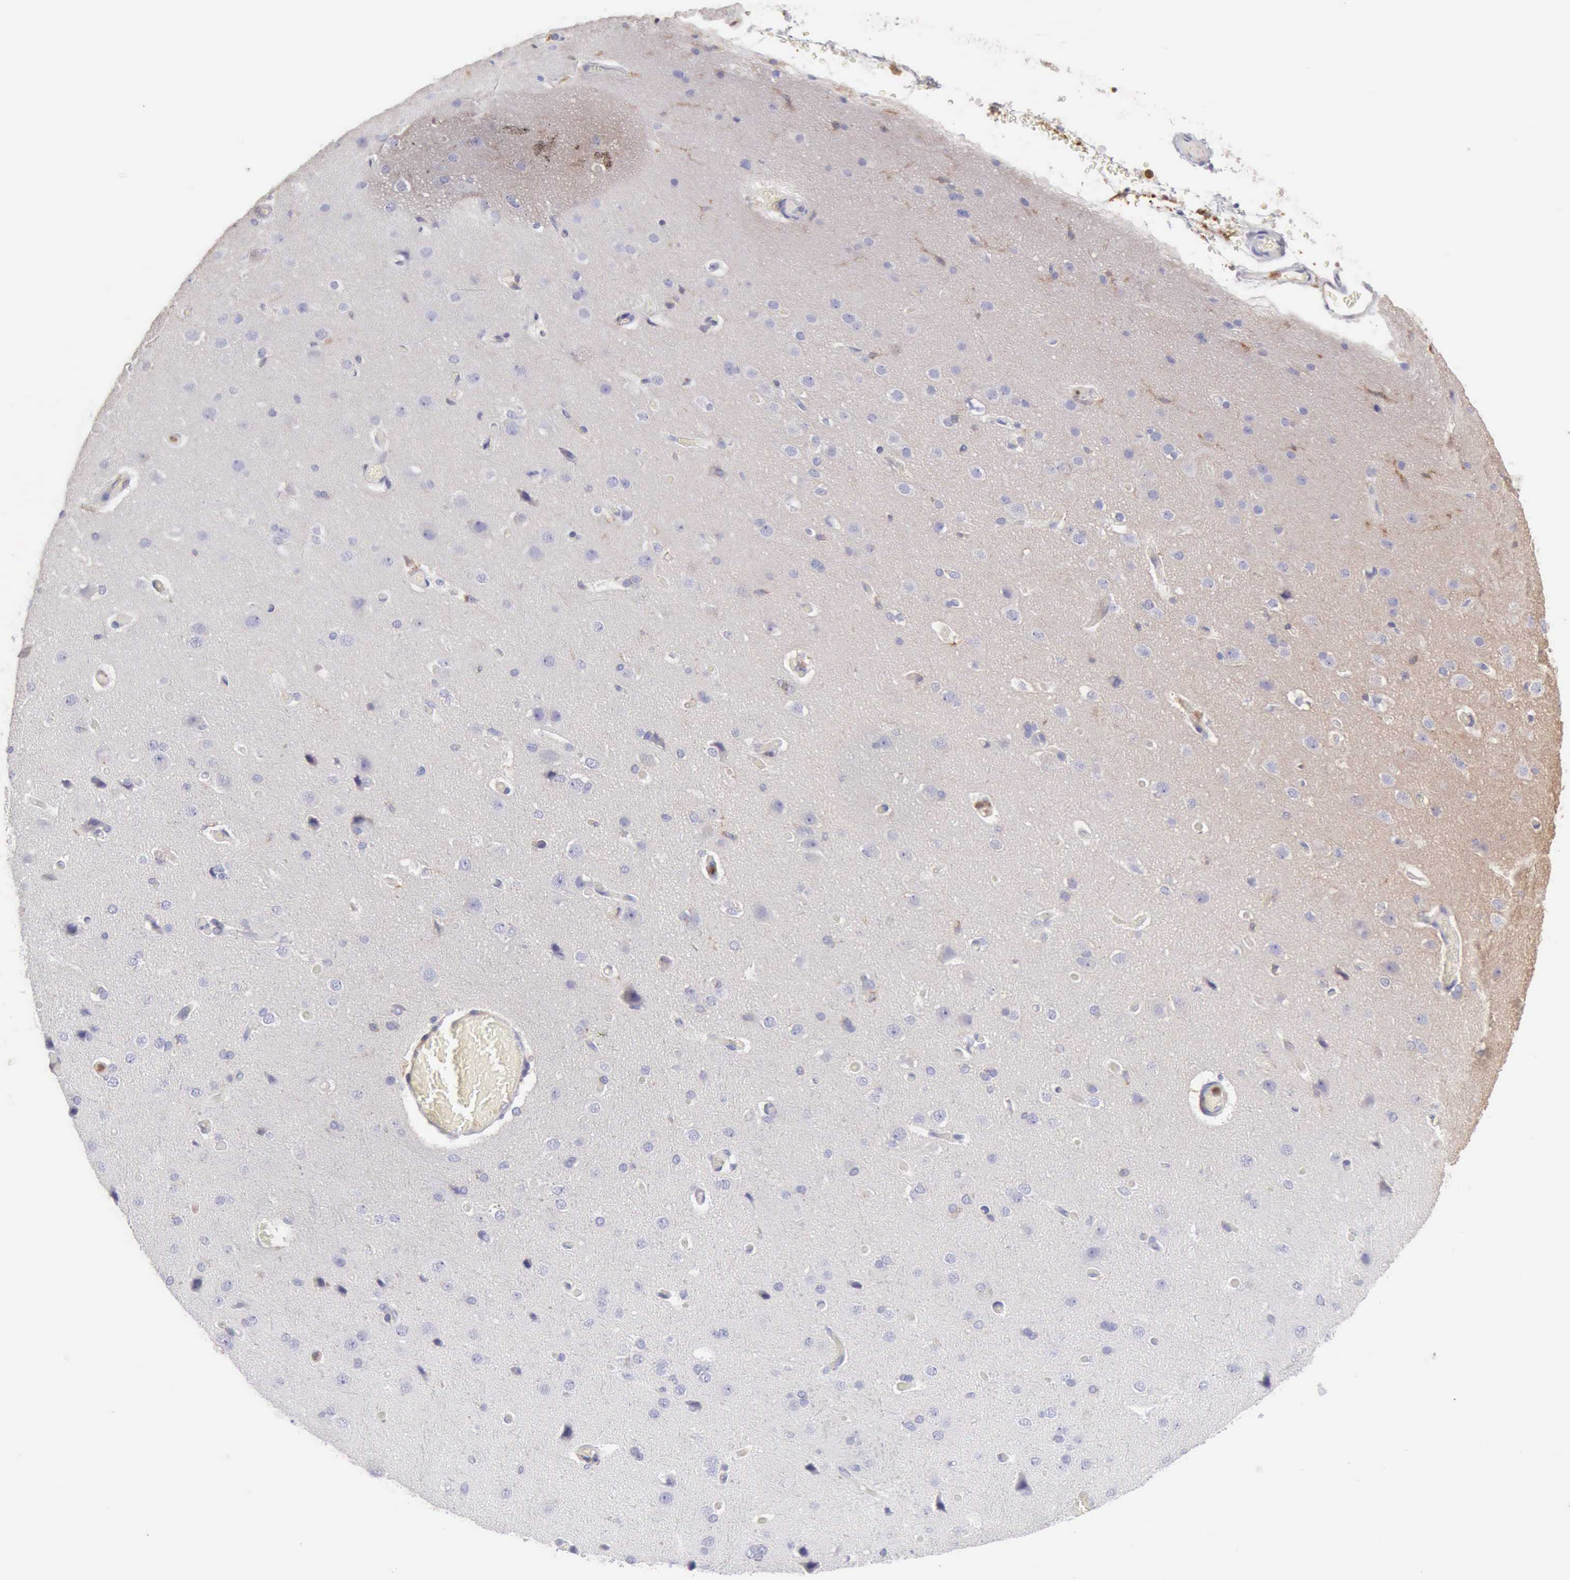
{"staining": {"intensity": "moderate", "quantity": "<25%", "location": "cytoplasmic/membranous"}, "tissue": "cerebral cortex", "cell_type": "Endothelial cells", "image_type": "normal", "snomed": [{"axis": "morphology", "description": "Normal tissue, NOS"}, {"axis": "morphology", "description": "Glioma, malignant, High grade"}, {"axis": "topography", "description": "Cerebral cortex"}], "caption": "The micrograph reveals staining of normal cerebral cortex, revealing moderate cytoplasmic/membranous protein positivity (brown color) within endothelial cells.", "gene": "ARHGAP4", "patient": {"sex": "male", "age": 77}}